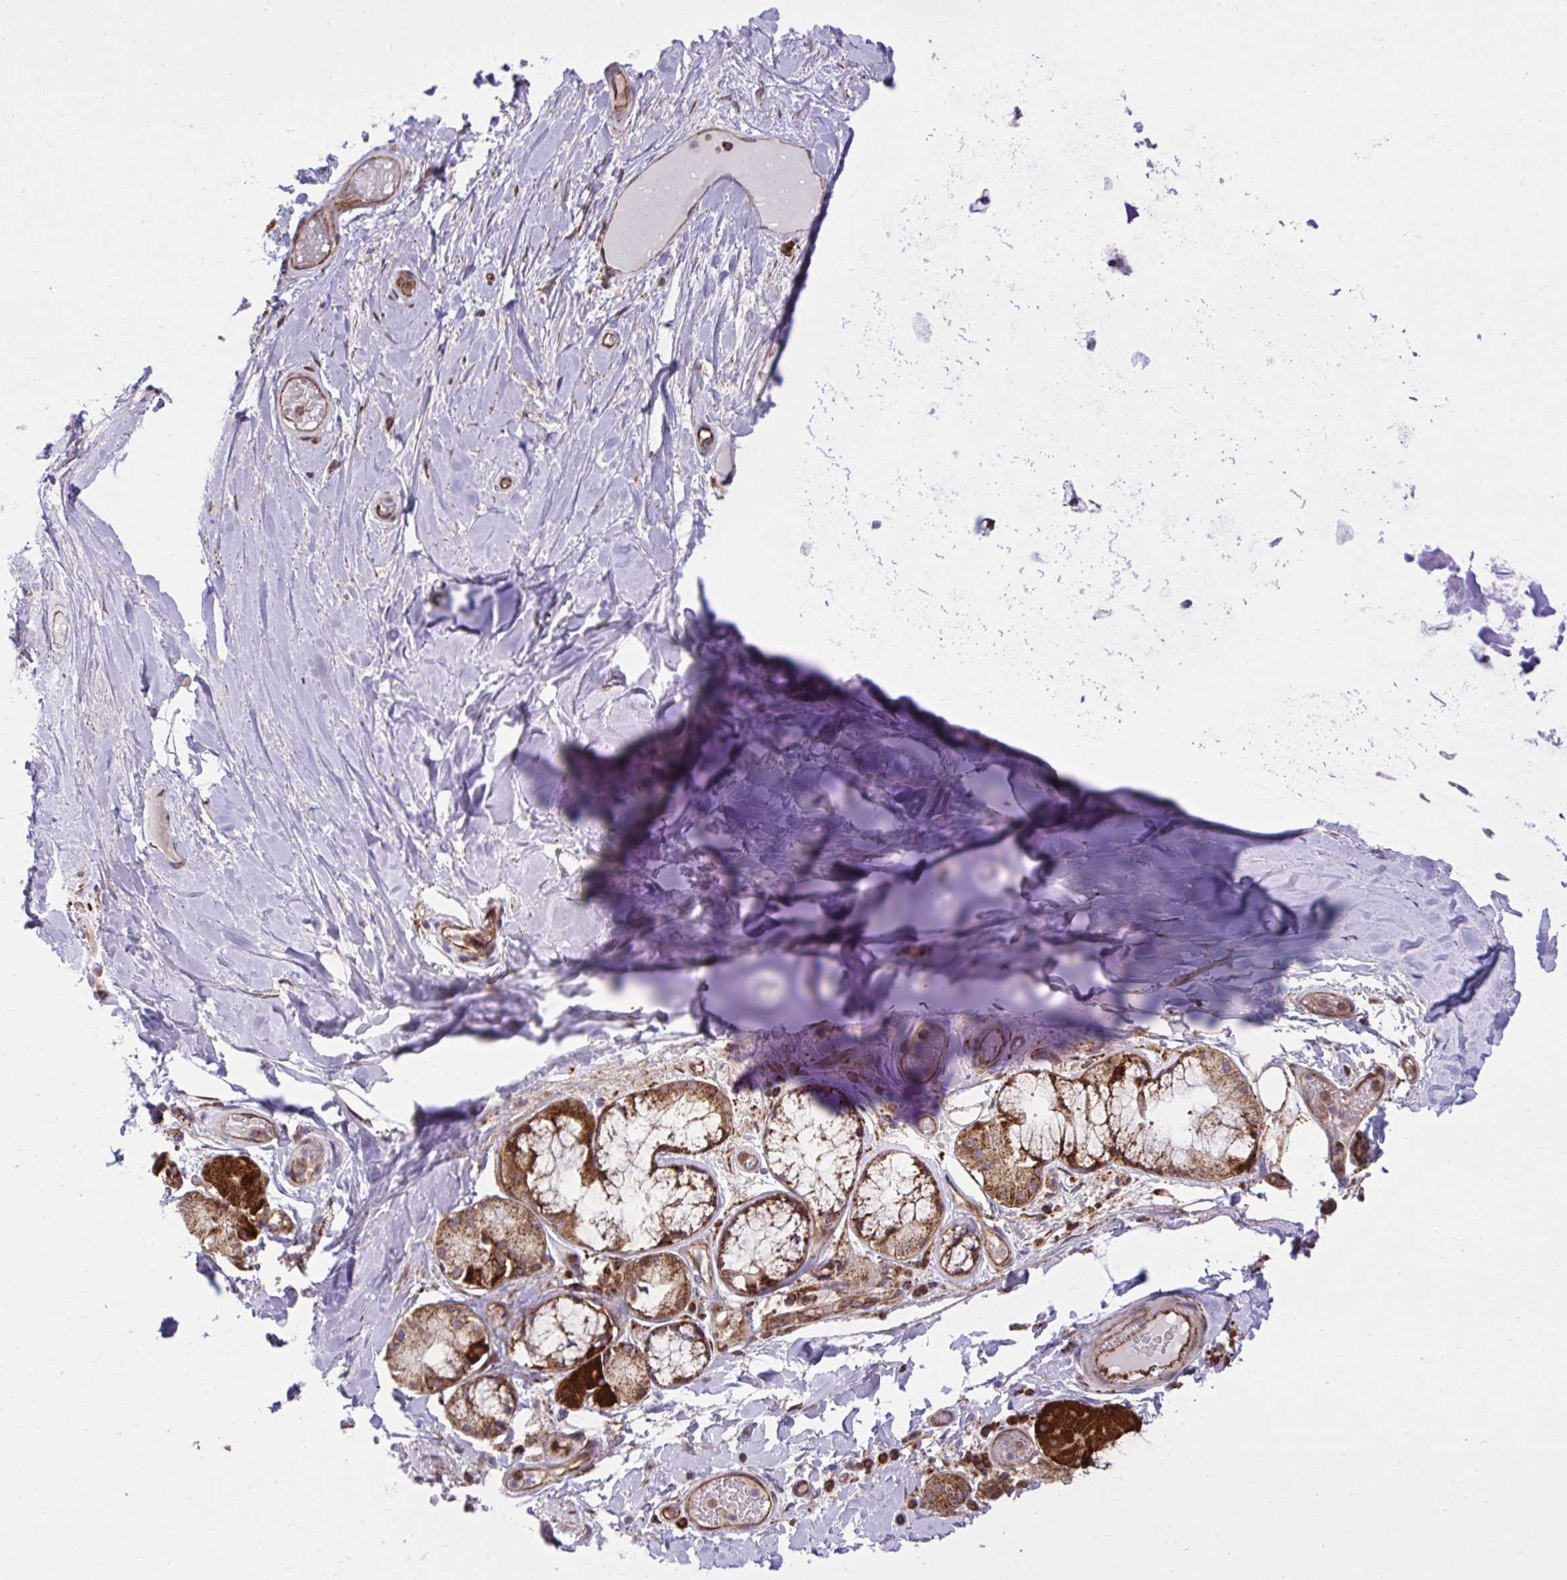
{"staining": {"intensity": "negative", "quantity": "none", "location": "none"}, "tissue": "soft tissue", "cell_type": "Chondrocytes", "image_type": "normal", "snomed": [{"axis": "morphology", "description": "Normal tissue, NOS"}, {"axis": "topography", "description": "Cartilage tissue"}, {"axis": "topography", "description": "Bronchus"}], "caption": "Immunohistochemistry (IHC) photomicrograph of unremarkable soft tissue: human soft tissue stained with DAB (3,3'-diaminobenzidine) shows no significant protein staining in chondrocytes.", "gene": "NMNAT3", "patient": {"sex": "male", "age": 64}}